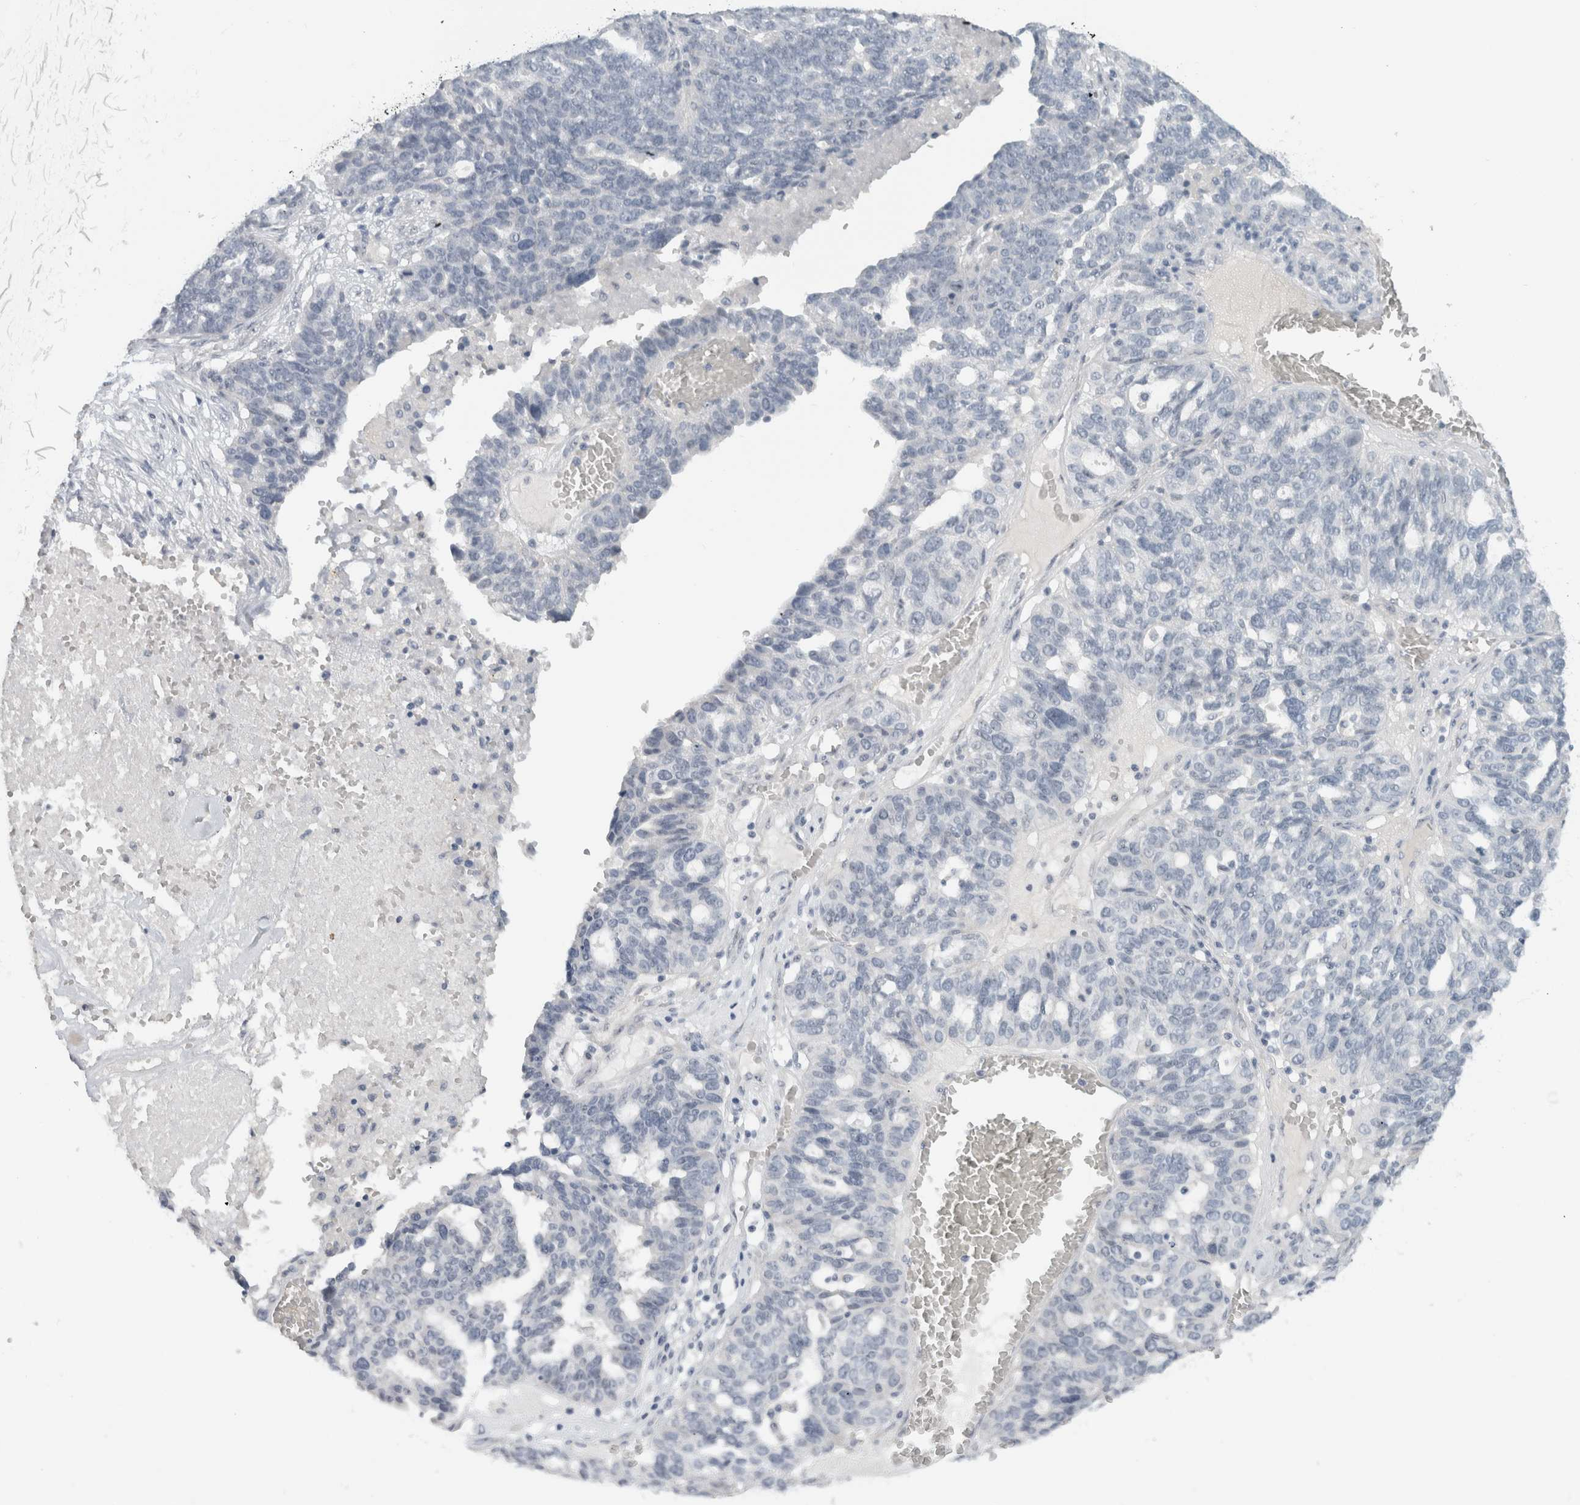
{"staining": {"intensity": "negative", "quantity": "none", "location": "none"}, "tissue": "ovarian cancer", "cell_type": "Tumor cells", "image_type": "cancer", "snomed": [{"axis": "morphology", "description": "Cystadenocarcinoma, serous, NOS"}, {"axis": "topography", "description": "Ovary"}], "caption": "Human ovarian cancer (serous cystadenocarcinoma) stained for a protein using IHC demonstrates no expression in tumor cells.", "gene": "FMR1NB", "patient": {"sex": "female", "age": 59}}